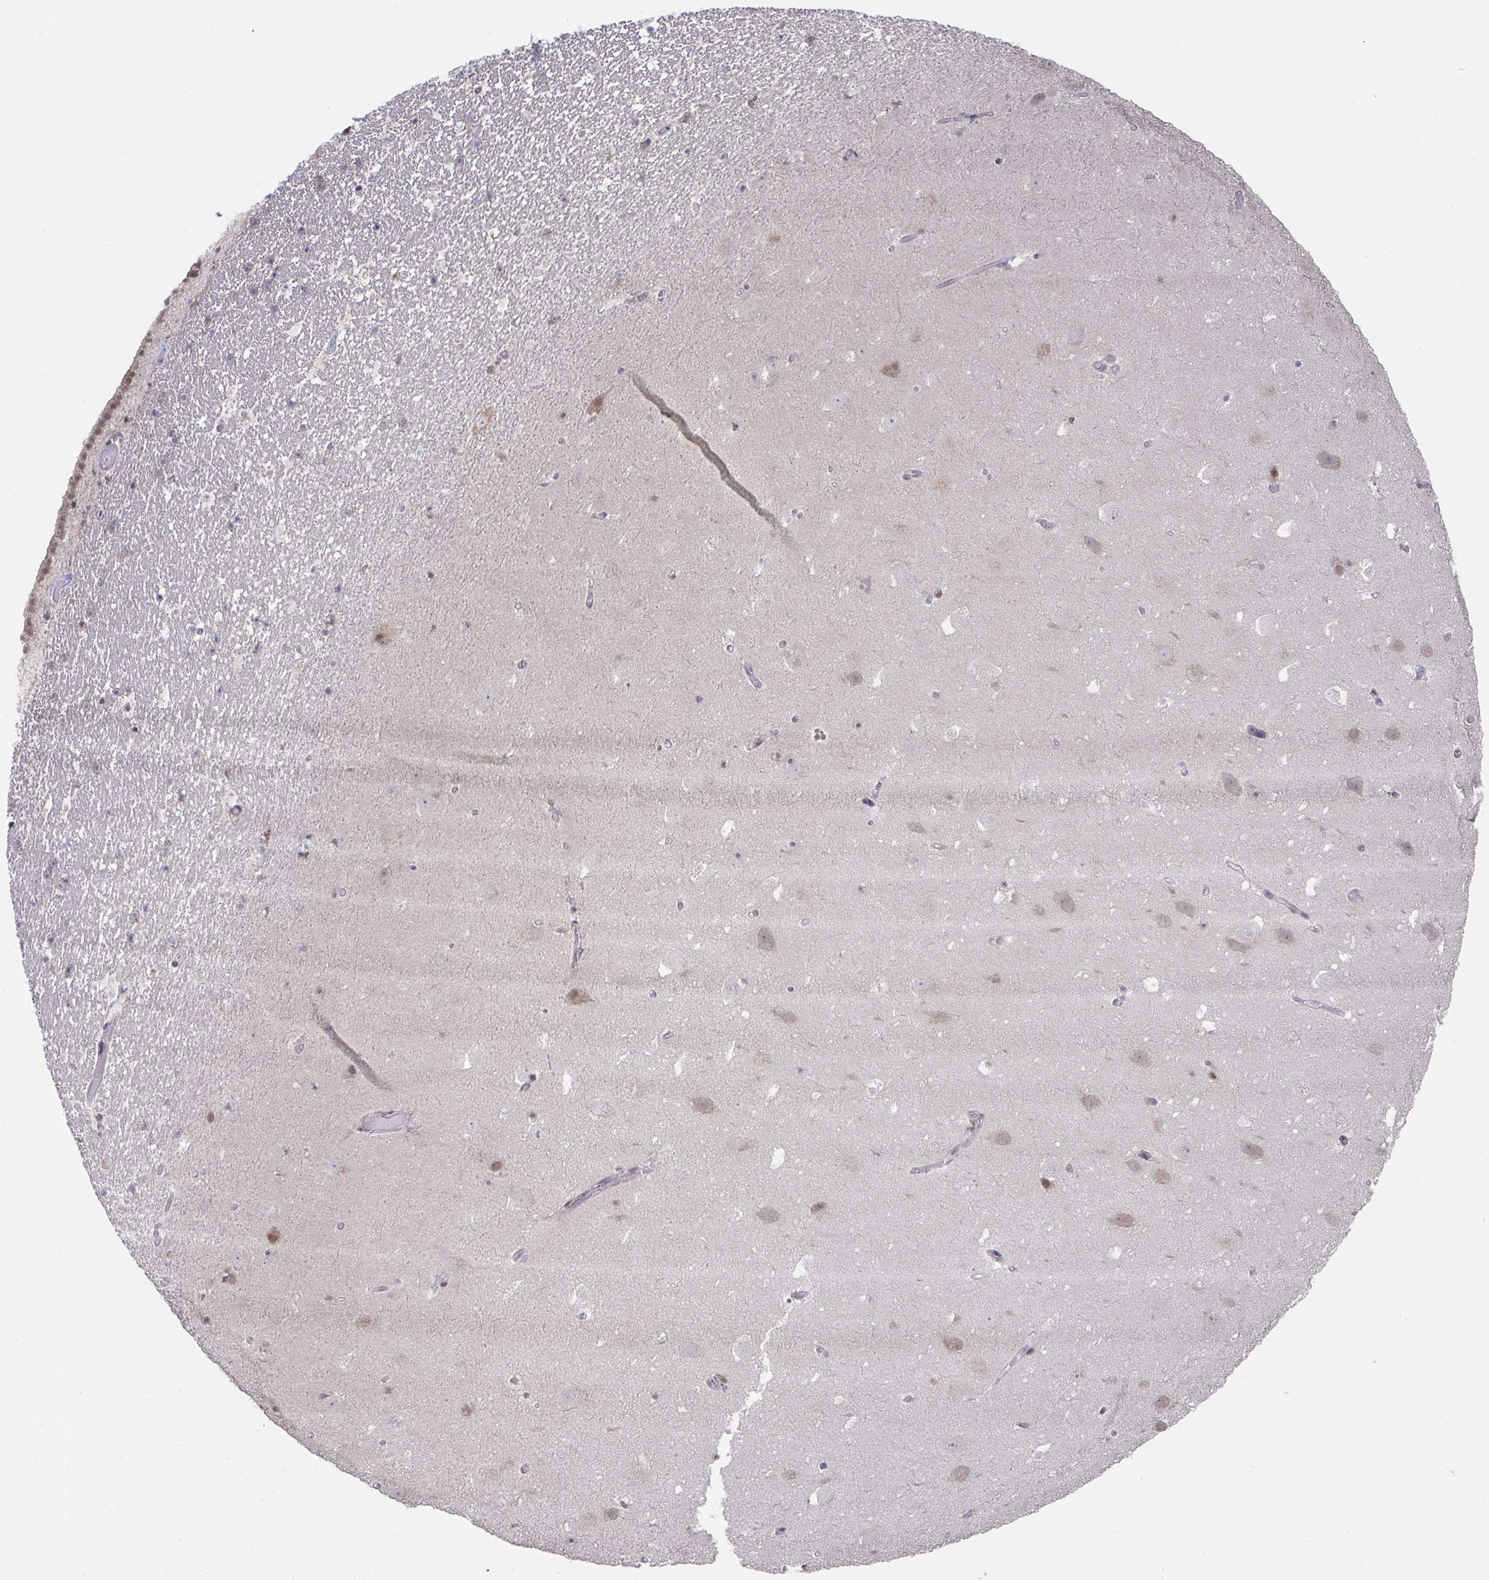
{"staining": {"intensity": "weak", "quantity": "<25%", "location": "nuclear"}, "tissue": "hippocampus", "cell_type": "Glial cells", "image_type": "normal", "snomed": [{"axis": "morphology", "description": "Normal tissue, NOS"}, {"axis": "topography", "description": "Hippocampus"}], "caption": "The IHC histopathology image has no significant positivity in glial cells of hippocampus.", "gene": "JMJD1C", "patient": {"sex": "female", "age": 42}}